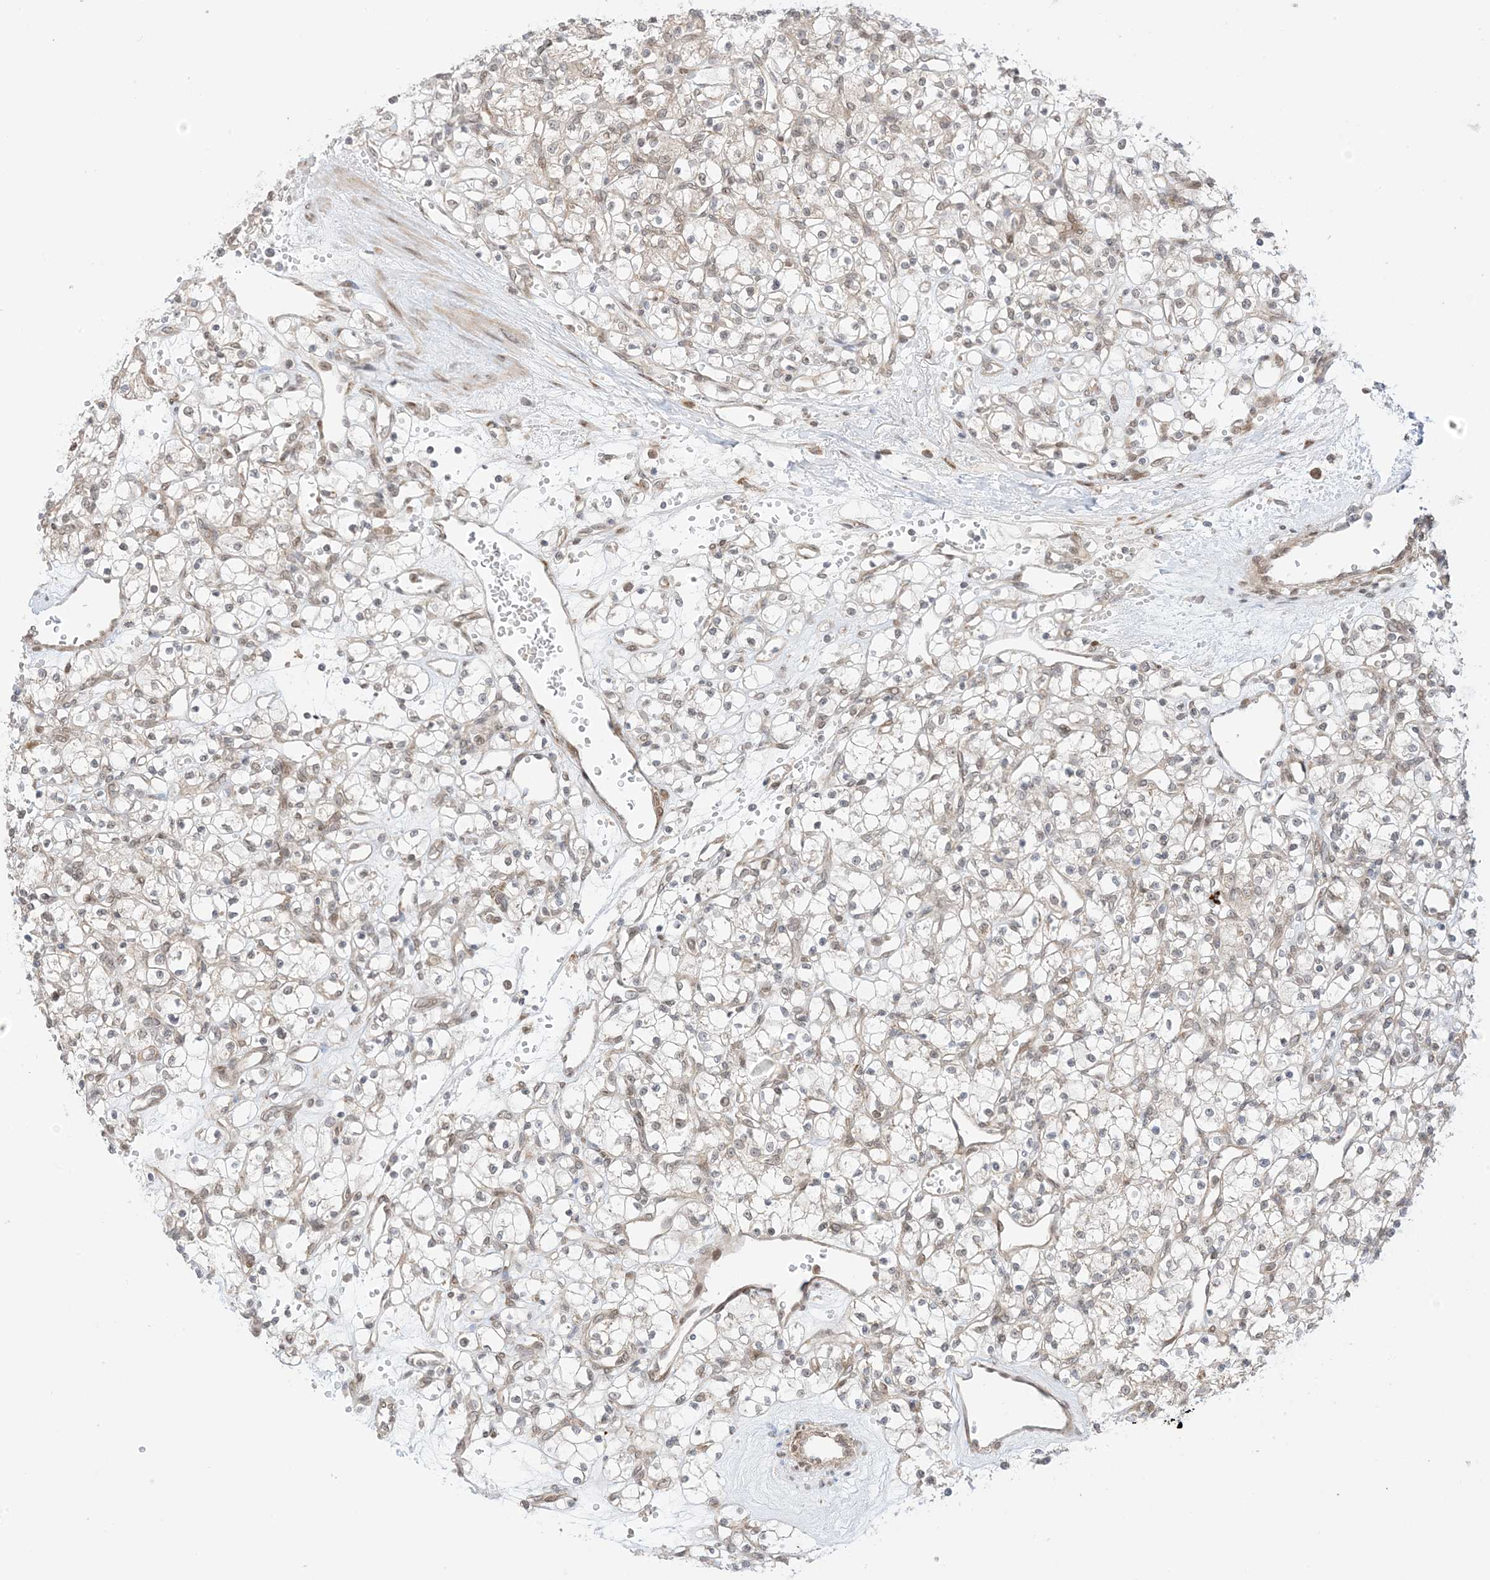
{"staining": {"intensity": "weak", "quantity": "25%-75%", "location": "cytoplasmic/membranous,nuclear"}, "tissue": "renal cancer", "cell_type": "Tumor cells", "image_type": "cancer", "snomed": [{"axis": "morphology", "description": "Adenocarcinoma, NOS"}, {"axis": "topography", "description": "Kidney"}], "caption": "The photomicrograph reveals immunohistochemical staining of renal cancer (adenocarcinoma). There is weak cytoplasmic/membranous and nuclear expression is identified in about 25%-75% of tumor cells.", "gene": "UBE2E2", "patient": {"sex": "female", "age": 59}}